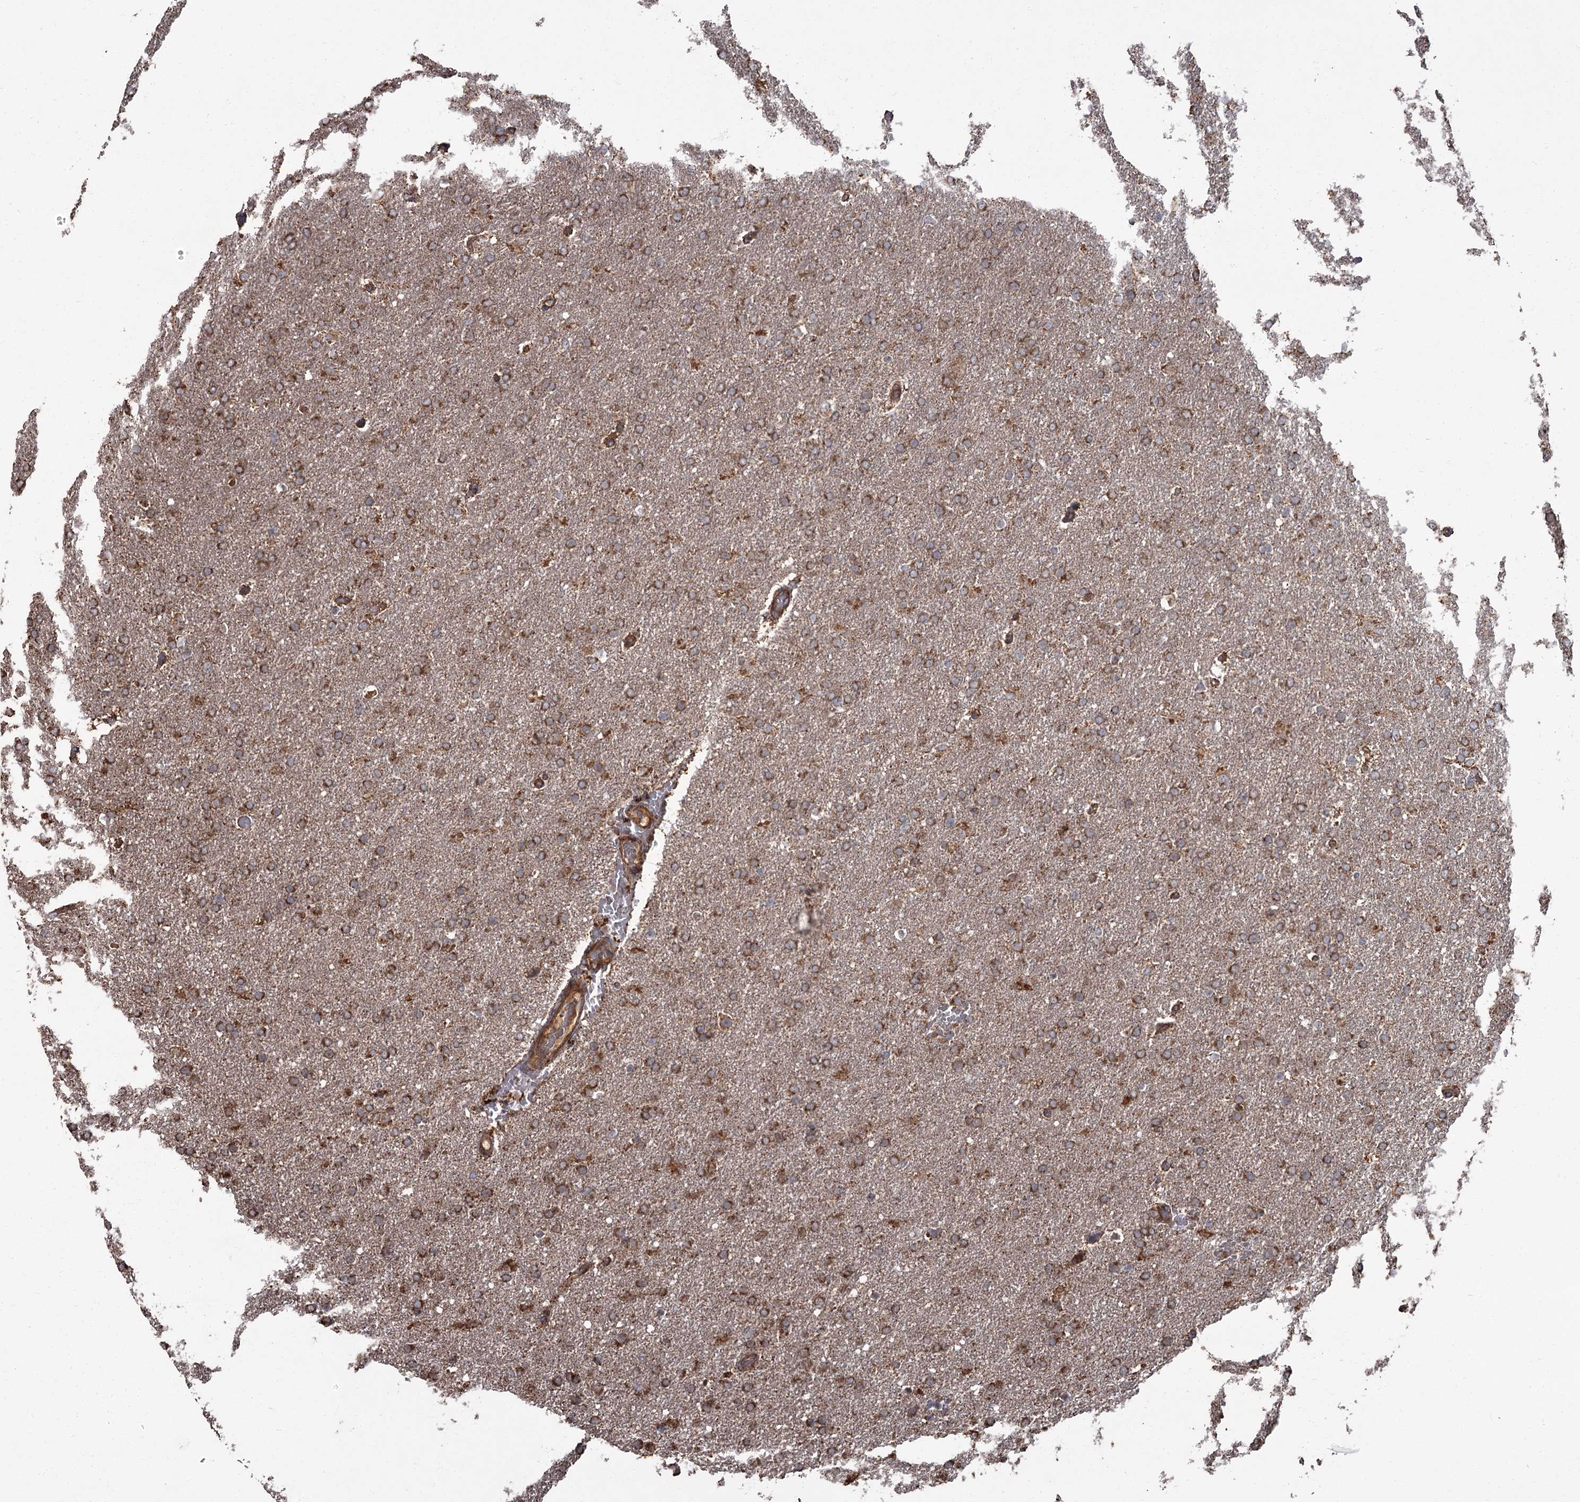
{"staining": {"intensity": "strong", "quantity": ">75%", "location": "cytoplasmic/membranous"}, "tissue": "glioma", "cell_type": "Tumor cells", "image_type": "cancer", "snomed": [{"axis": "morphology", "description": "Glioma, malignant, High grade"}, {"axis": "topography", "description": "Brain"}], "caption": "Malignant glioma (high-grade) stained with a protein marker displays strong staining in tumor cells.", "gene": "THAP9", "patient": {"sex": "male", "age": 72}}